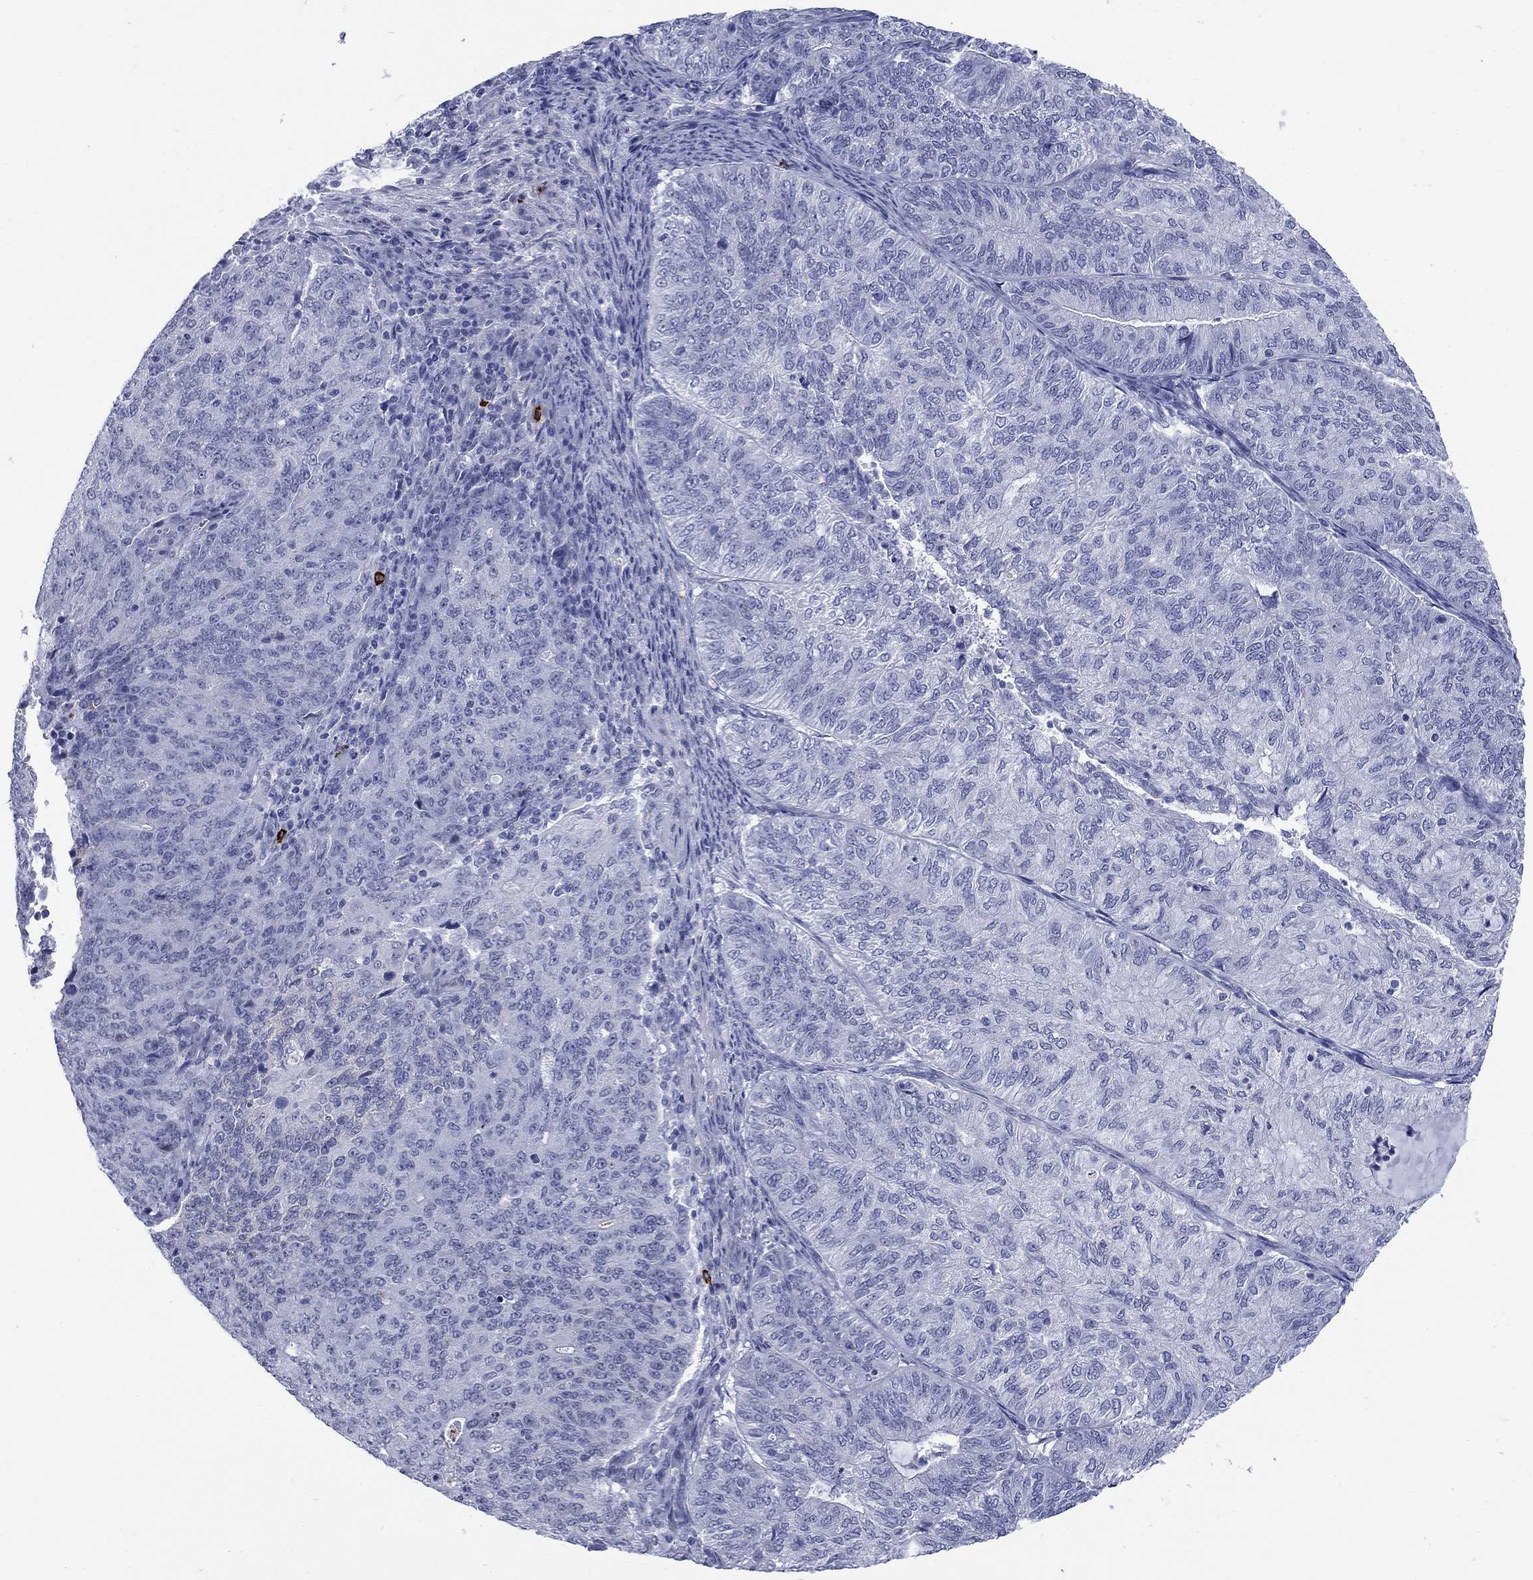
{"staining": {"intensity": "negative", "quantity": "none", "location": "none"}, "tissue": "endometrial cancer", "cell_type": "Tumor cells", "image_type": "cancer", "snomed": [{"axis": "morphology", "description": "Adenocarcinoma, NOS"}, {"axis": "topography", "description": "Endometrium"}], "caption": "Endometrial cancer was stained to show a protein in brown. There is no significant staining in tumor cells. (DAB IHC visualized using brightfield microscopy, high magnification).", "gene": "ECEL1", "patient": {"sex": "female", "age": 82}}